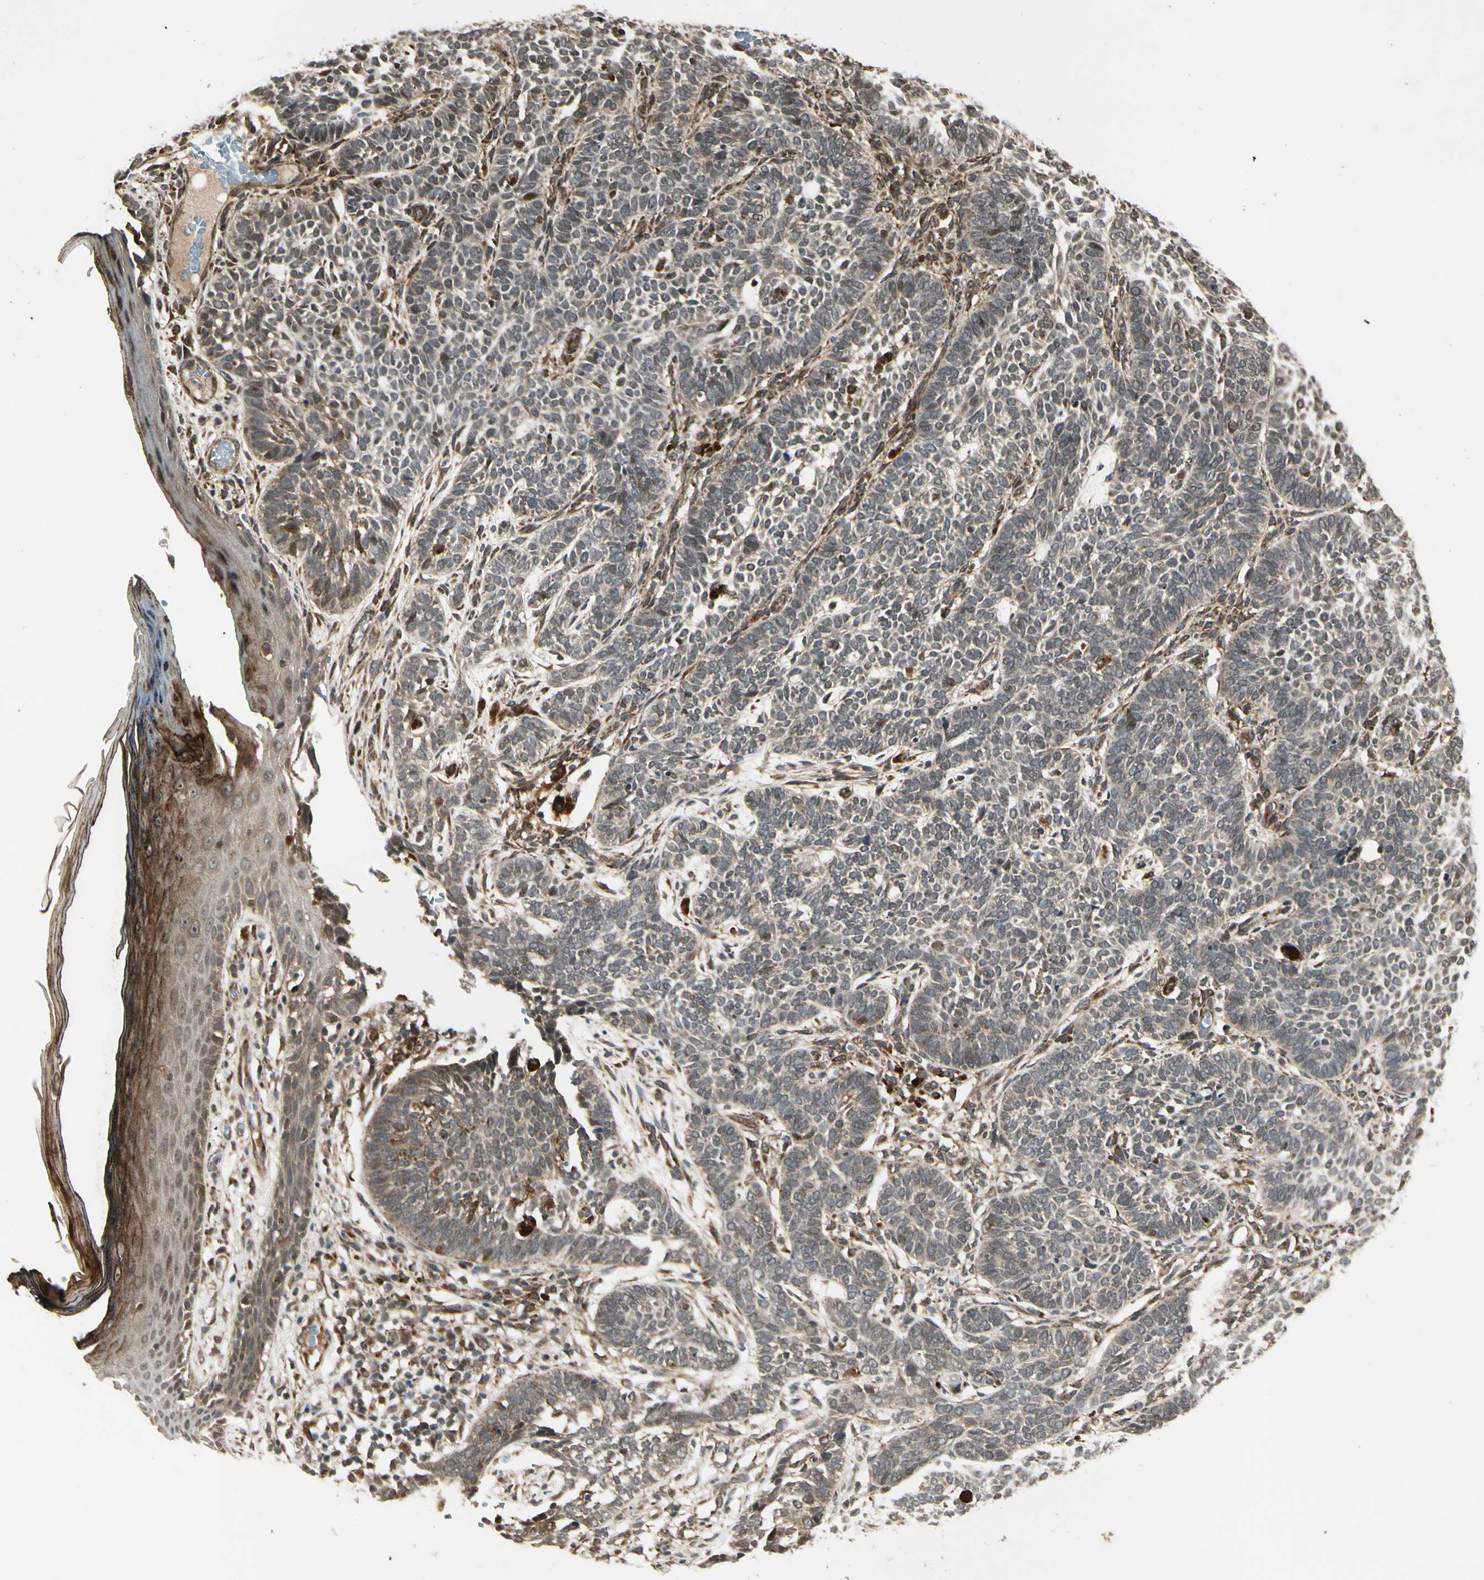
{"staining": {"intensity": "weak", "quantity": "<25%", "location": "cytoplasmic/membranous"}, "tissue": "skin cancer", "cell_type": "Tumor cells", "image_type": "cancer", "snomed": [{"axis": "morphology", "description": "Normal tissue, NOS"}, {"axis": "morphology", "description": "Basal cell carcinoma"}, {"axis": "topography", "description": "Skin"}], "caption": "Immunohistochemistry photomicrograph of human basal cell carcinoma (skin) stained for a protein (brown), which exhibits no expression in tumor cells.", "gene": "GLUL", "patient": {"sex": "male", "age": 87}}